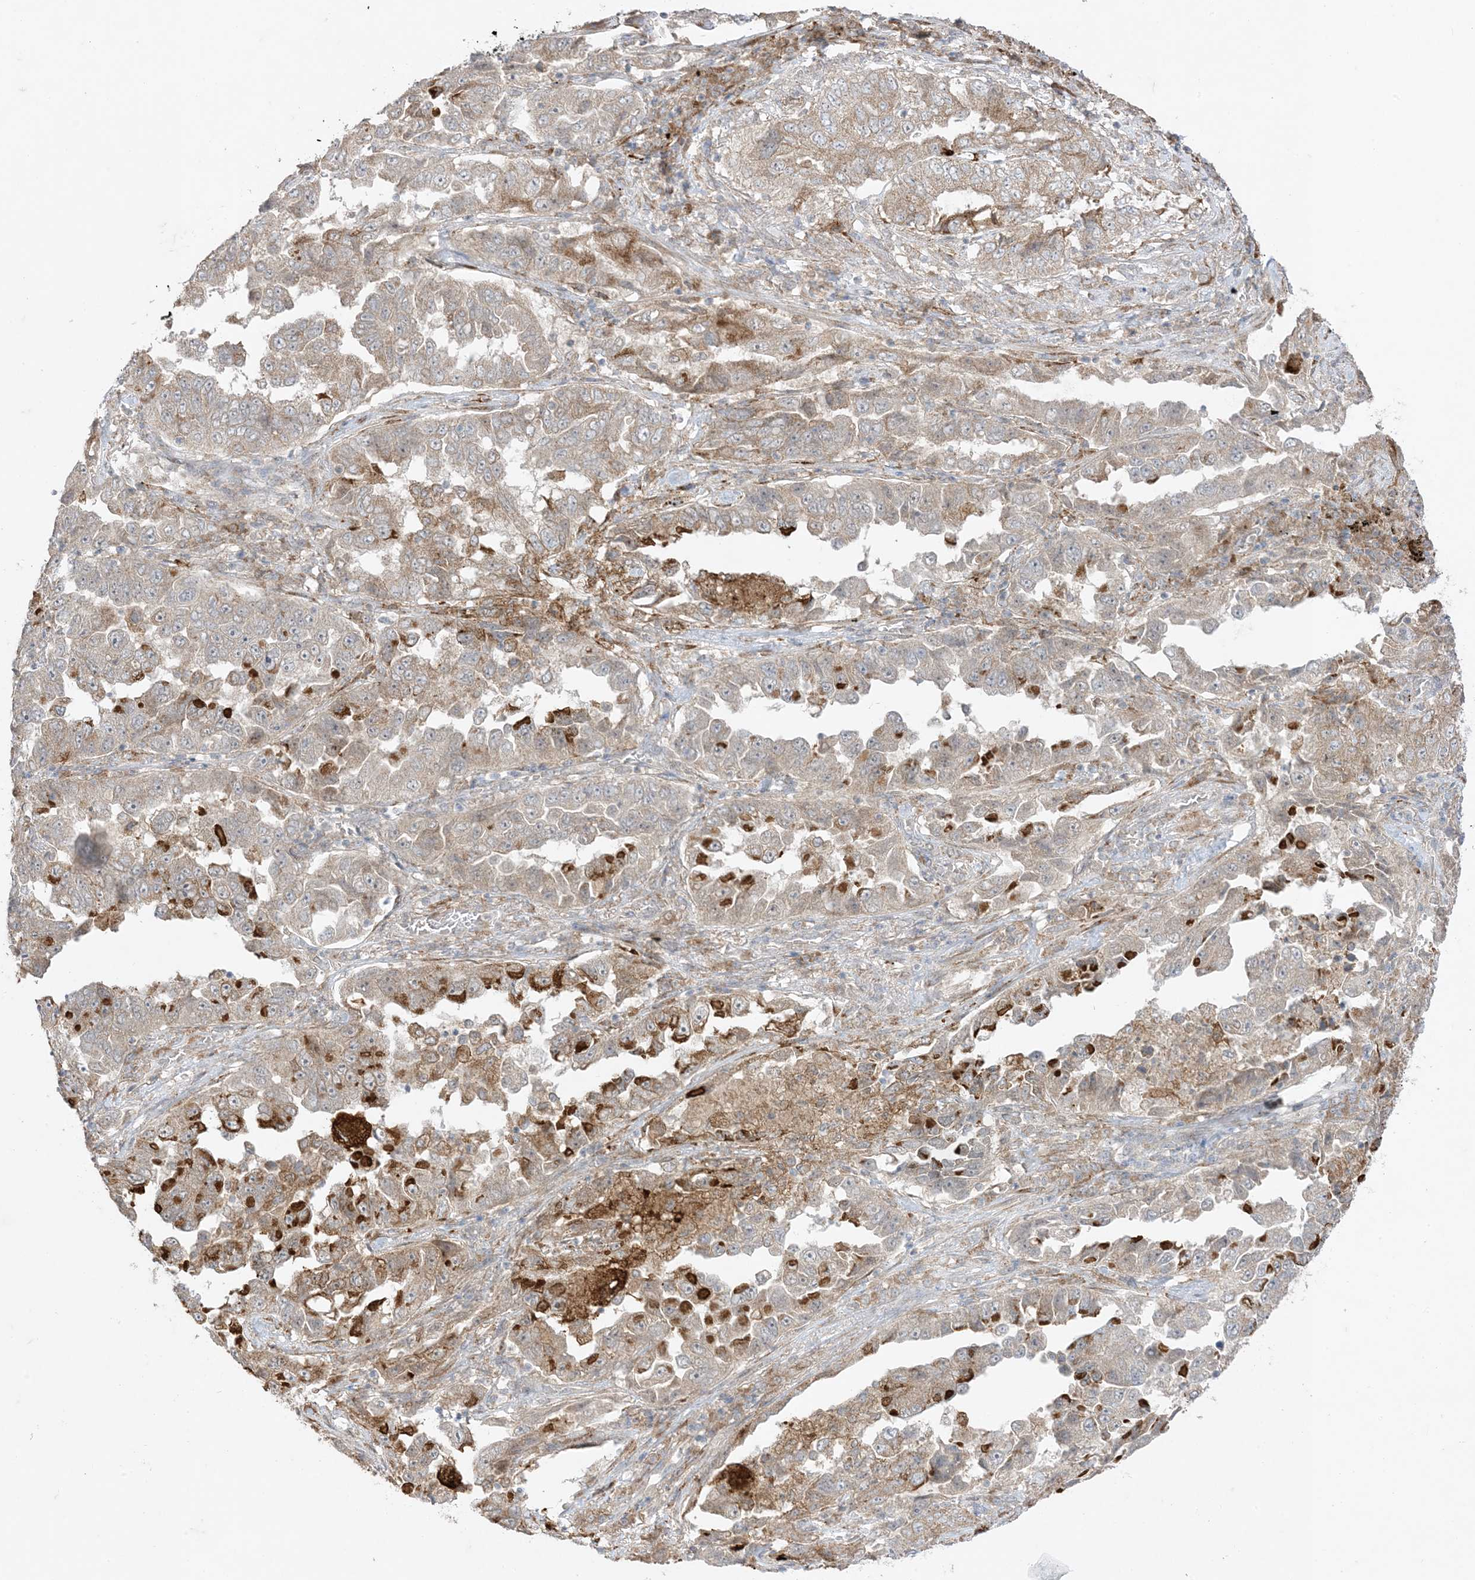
{"staining": {"intensity": "moderate", "quantity": "25%-75%", "location": "cytoplasmic/membranous"}, "tissue": "lung cancer", "cell_type": "Tumor cells", "image_type": "cancer", "snomed": [{"axis": "morphology", "description": "Adenocarcinoma, NOS"}, {"axis": "topography", "description": "Lung"}], "caption": "An image showing moderate cytoplasmic/membranous positivity in approximately 25%-75% of tumor cells in lung adenocarcinoma, as visualized by brown immunohistochemical staining.", "gene": "ODC1", "patient": {"sex": "female", "age": 51}}